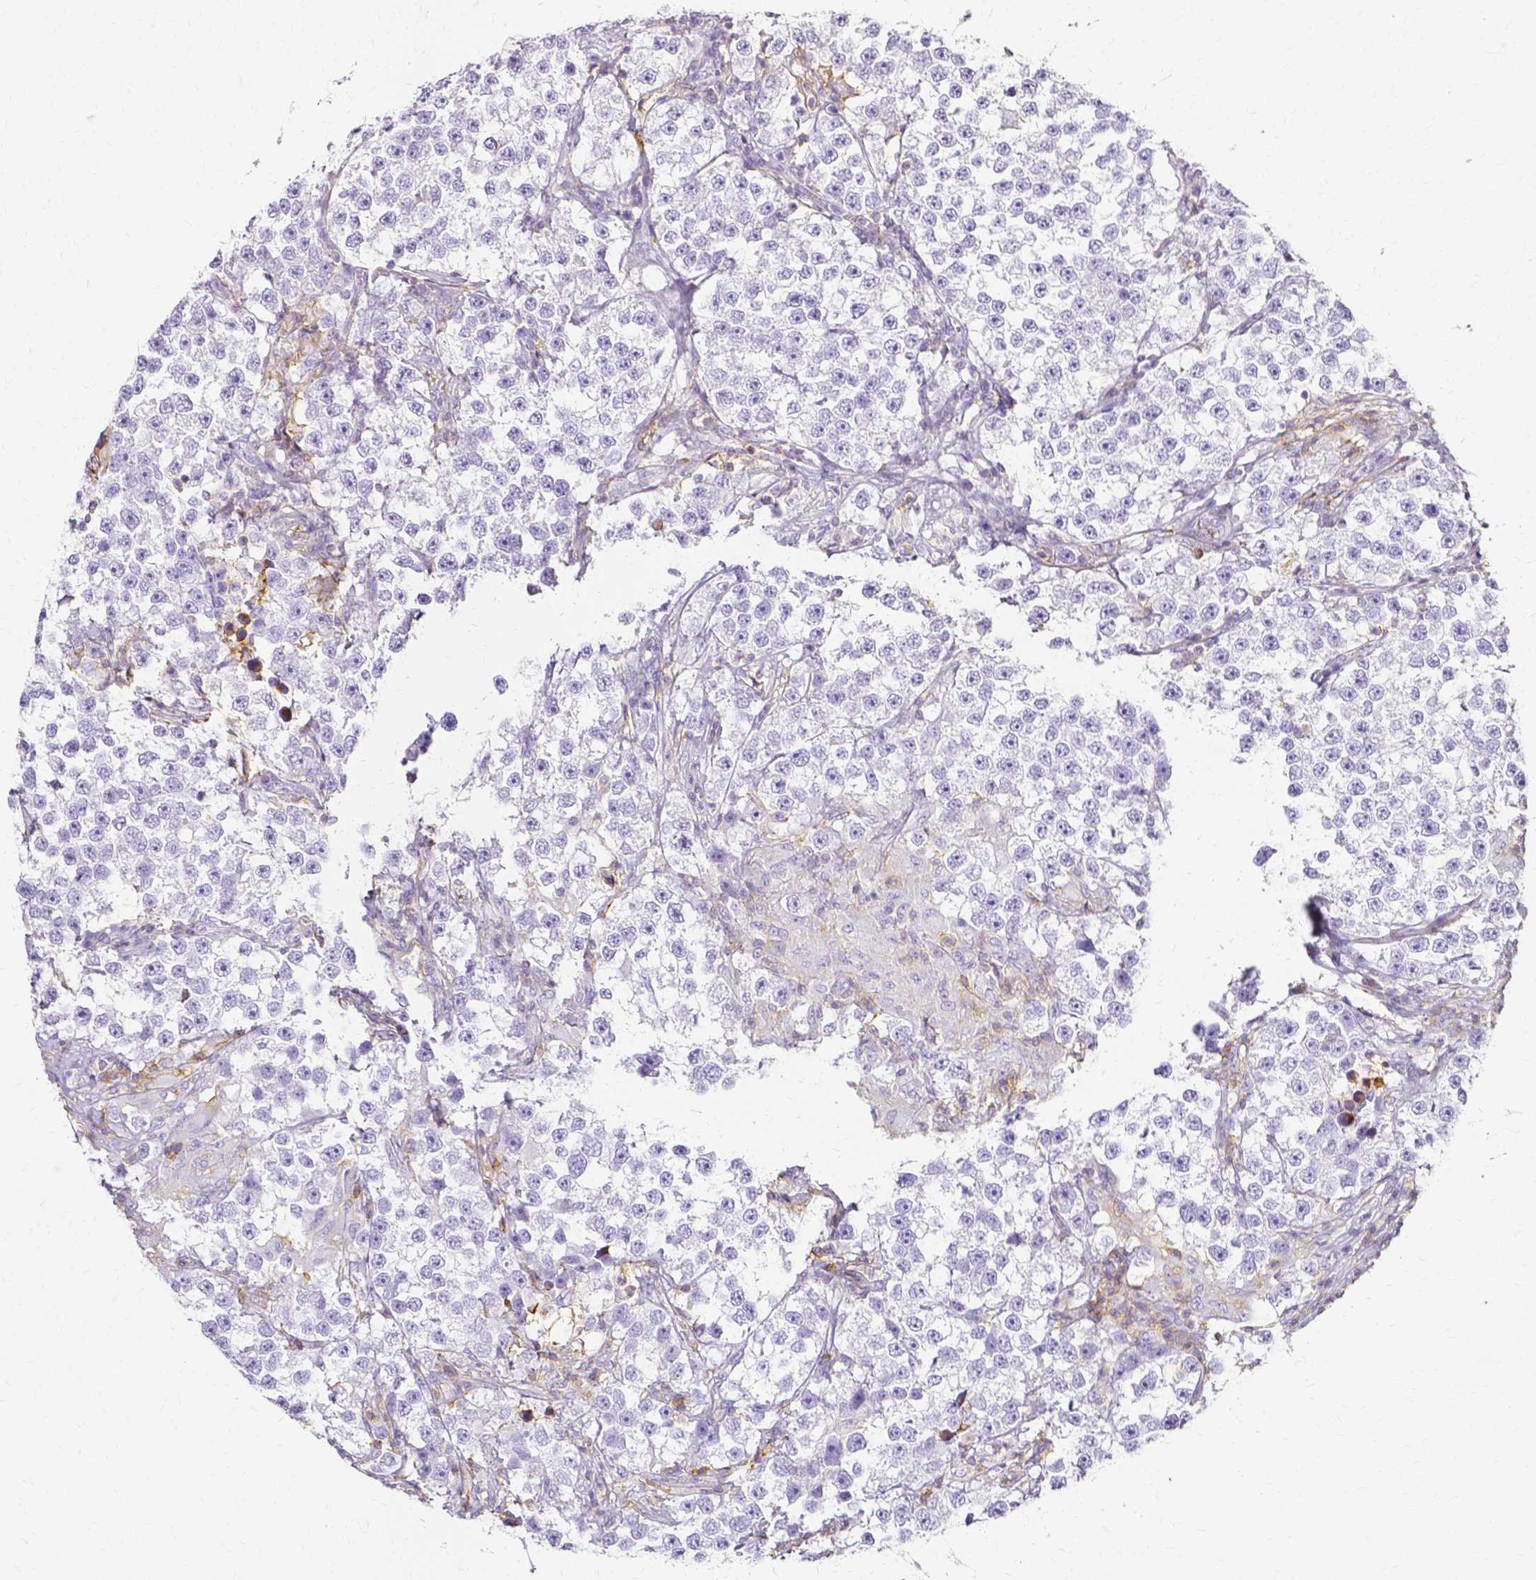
{"staining": {"intensity": "negative", "quantity": "none", "location": "none"}, "tissue": "testis cancer", "cell_type": "Tumor cells", "image_type": "cancer", "snomed": [{"axis": "morphology", "description": "Seminoma, NOS"}, {"axis": "topography", "description": "Testis"}], "caption": "Immunohistochemistry (IHC) image of seminoma (testis) stained for a protein (brown), which demonstrates no staining in tumor cells.", "gene": "HSPA12A", "patient": {"sex": "male", "age": 46}}